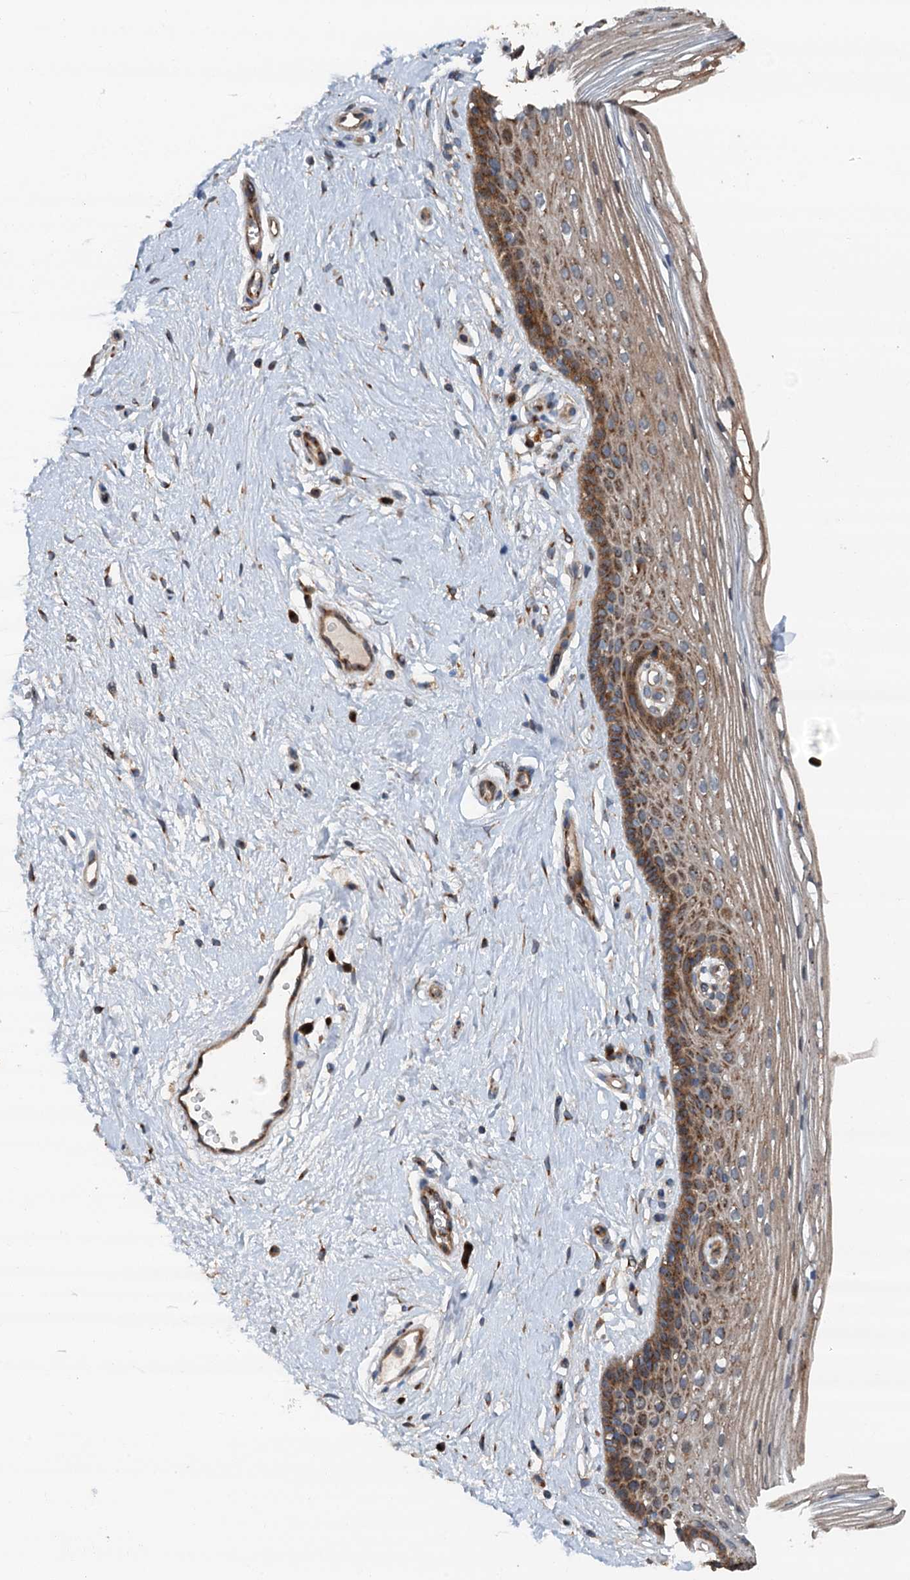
{"staining": {"intensity": "moderate", "quantity": "25%-75%", "location": "cytoplasmic/membranous"}, "tissue": "vagina", "cell_type": "Squamous epithelial cells", "image_type": "normal", "snomed": [{"axis": "morphology", "description": "Normal tissue, NOS"}, {"axis": "topography", "description": "Vagina"}], "caption": "Immunohistochemical staining of unremarkable vagina shows 25%-75% levels of moderate cytoplasmic/membranous protein positivity in about 25%-75% of squamous epithelial cells.", "gene": "COG3", "patient": {"sex": "female", "age": 46}}